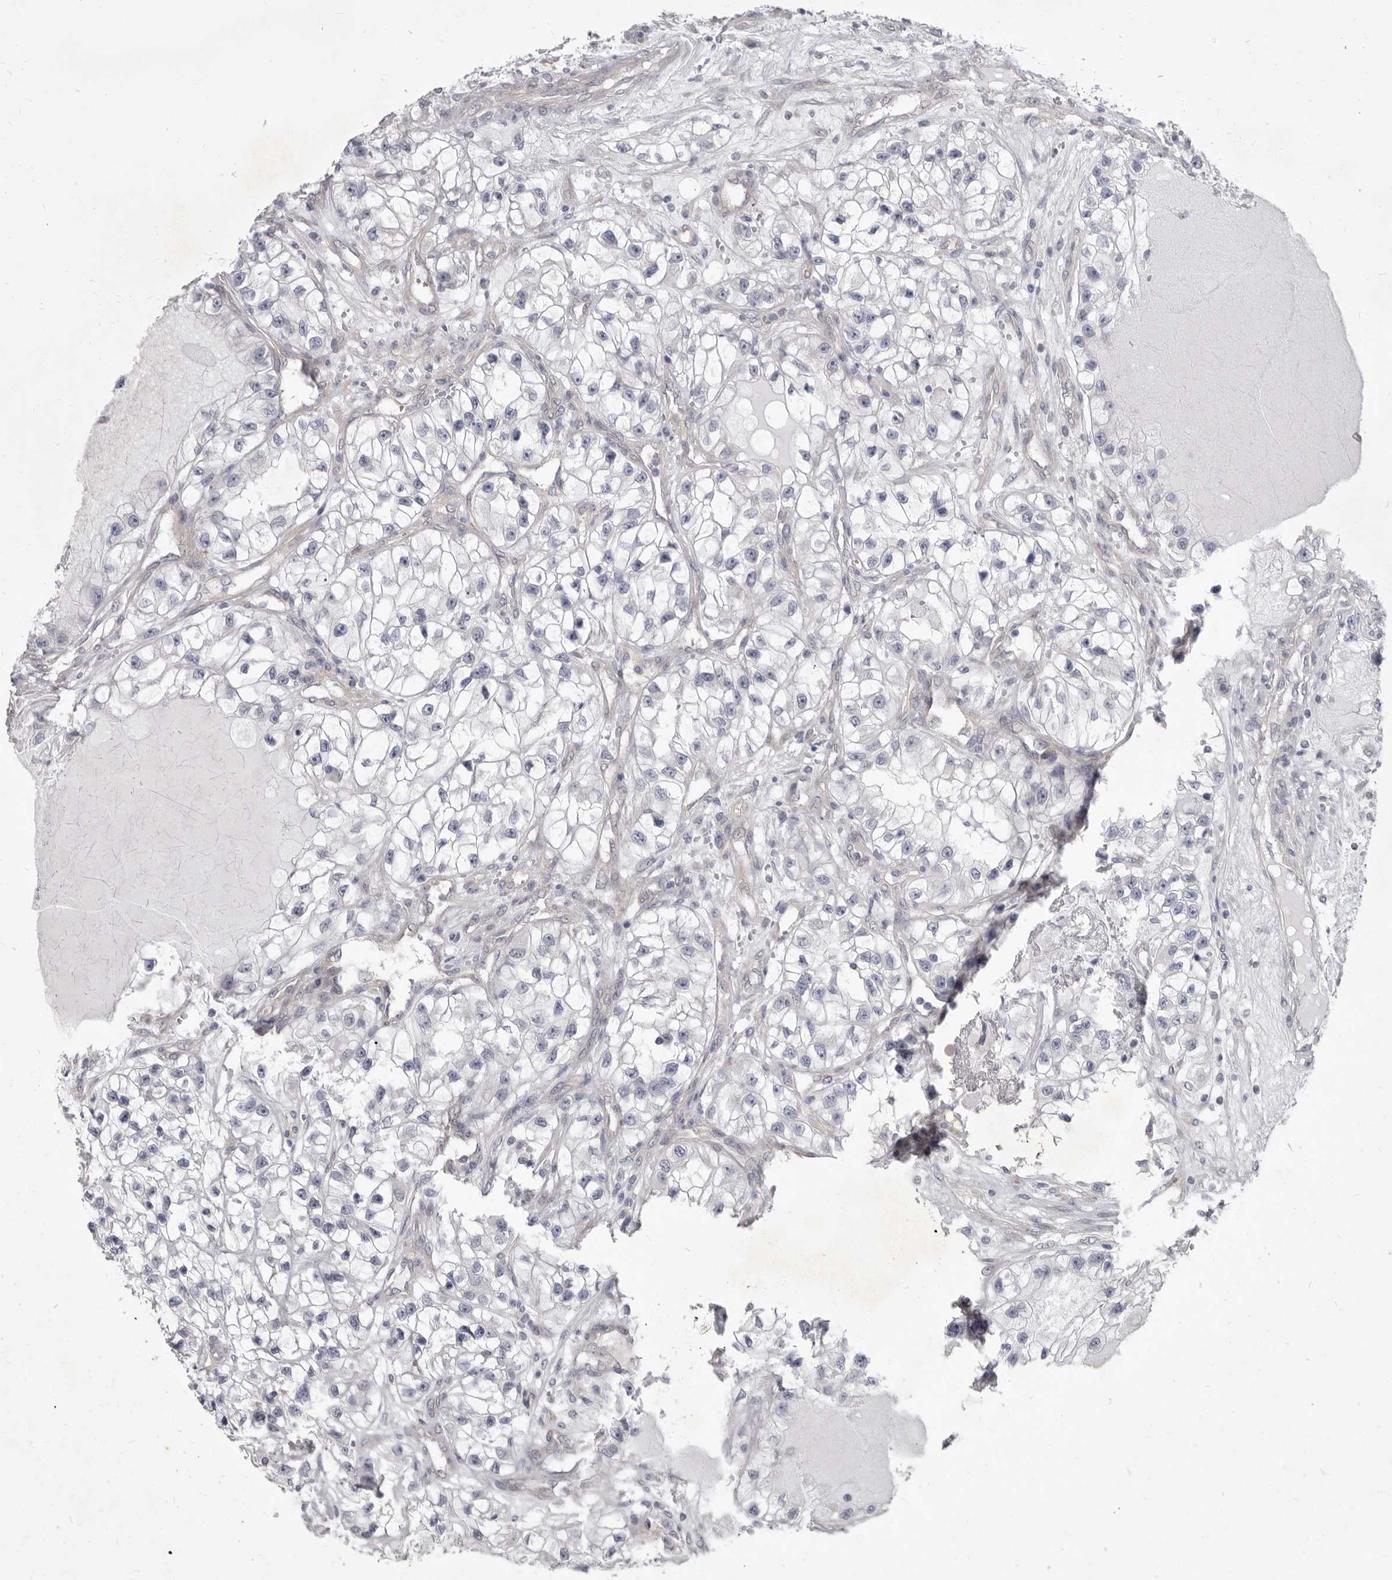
{"staining": {"intensity": "negative", "quantity": "none", "location": "none"}, "tissue": "renal cancer", "cell_type": "Tumor cells", "image_type": "cancer", "snomed": [{"axis": "morphology", "description": "Adenocarcinoma, NOS"}, {"axis": "topography", "description": "Kidney"}], "caption": "This is an immunohistochemistry histopathology image of human renal cancer (adenocarcinoma). There is no staining in tumor cells.", "gene": "GSK3B", "patient": {"sex": "female", "age": 57}}